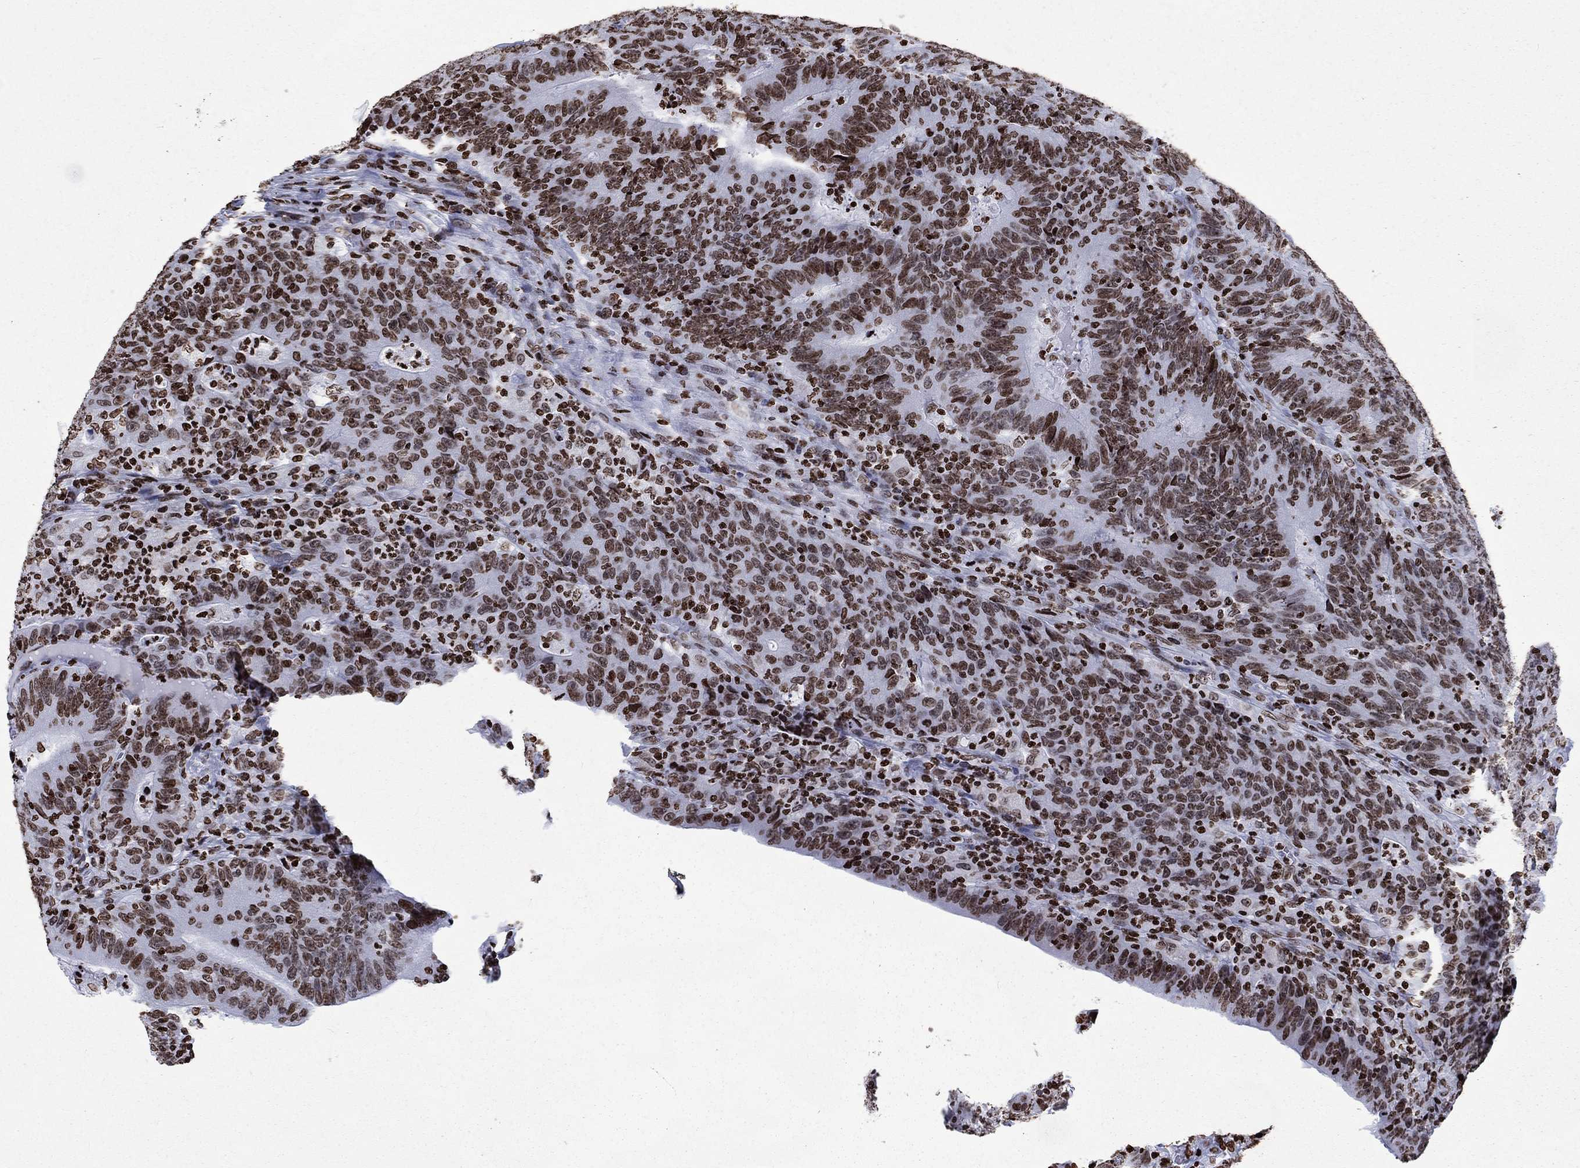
{"staining": {"intensity": "moderate", "quantity": "25%-75%", "location": "nuclear"}, "tissue": "colorectal cancer", "cell_type": "Tumor cells", "image_type": "cancer", "snomed": [{"axis": "morphology", "description": "Adenocarcinoma, NOS"}, {"axis": "topography", "description": "Colon"}], "caption": "Colorectal cancer (adenocarcinoma) stained with a protein marker exhibits moderate staining in tumor cells.", "gene": "H1-5", "patient": {"sex": "female", "age": 75}}